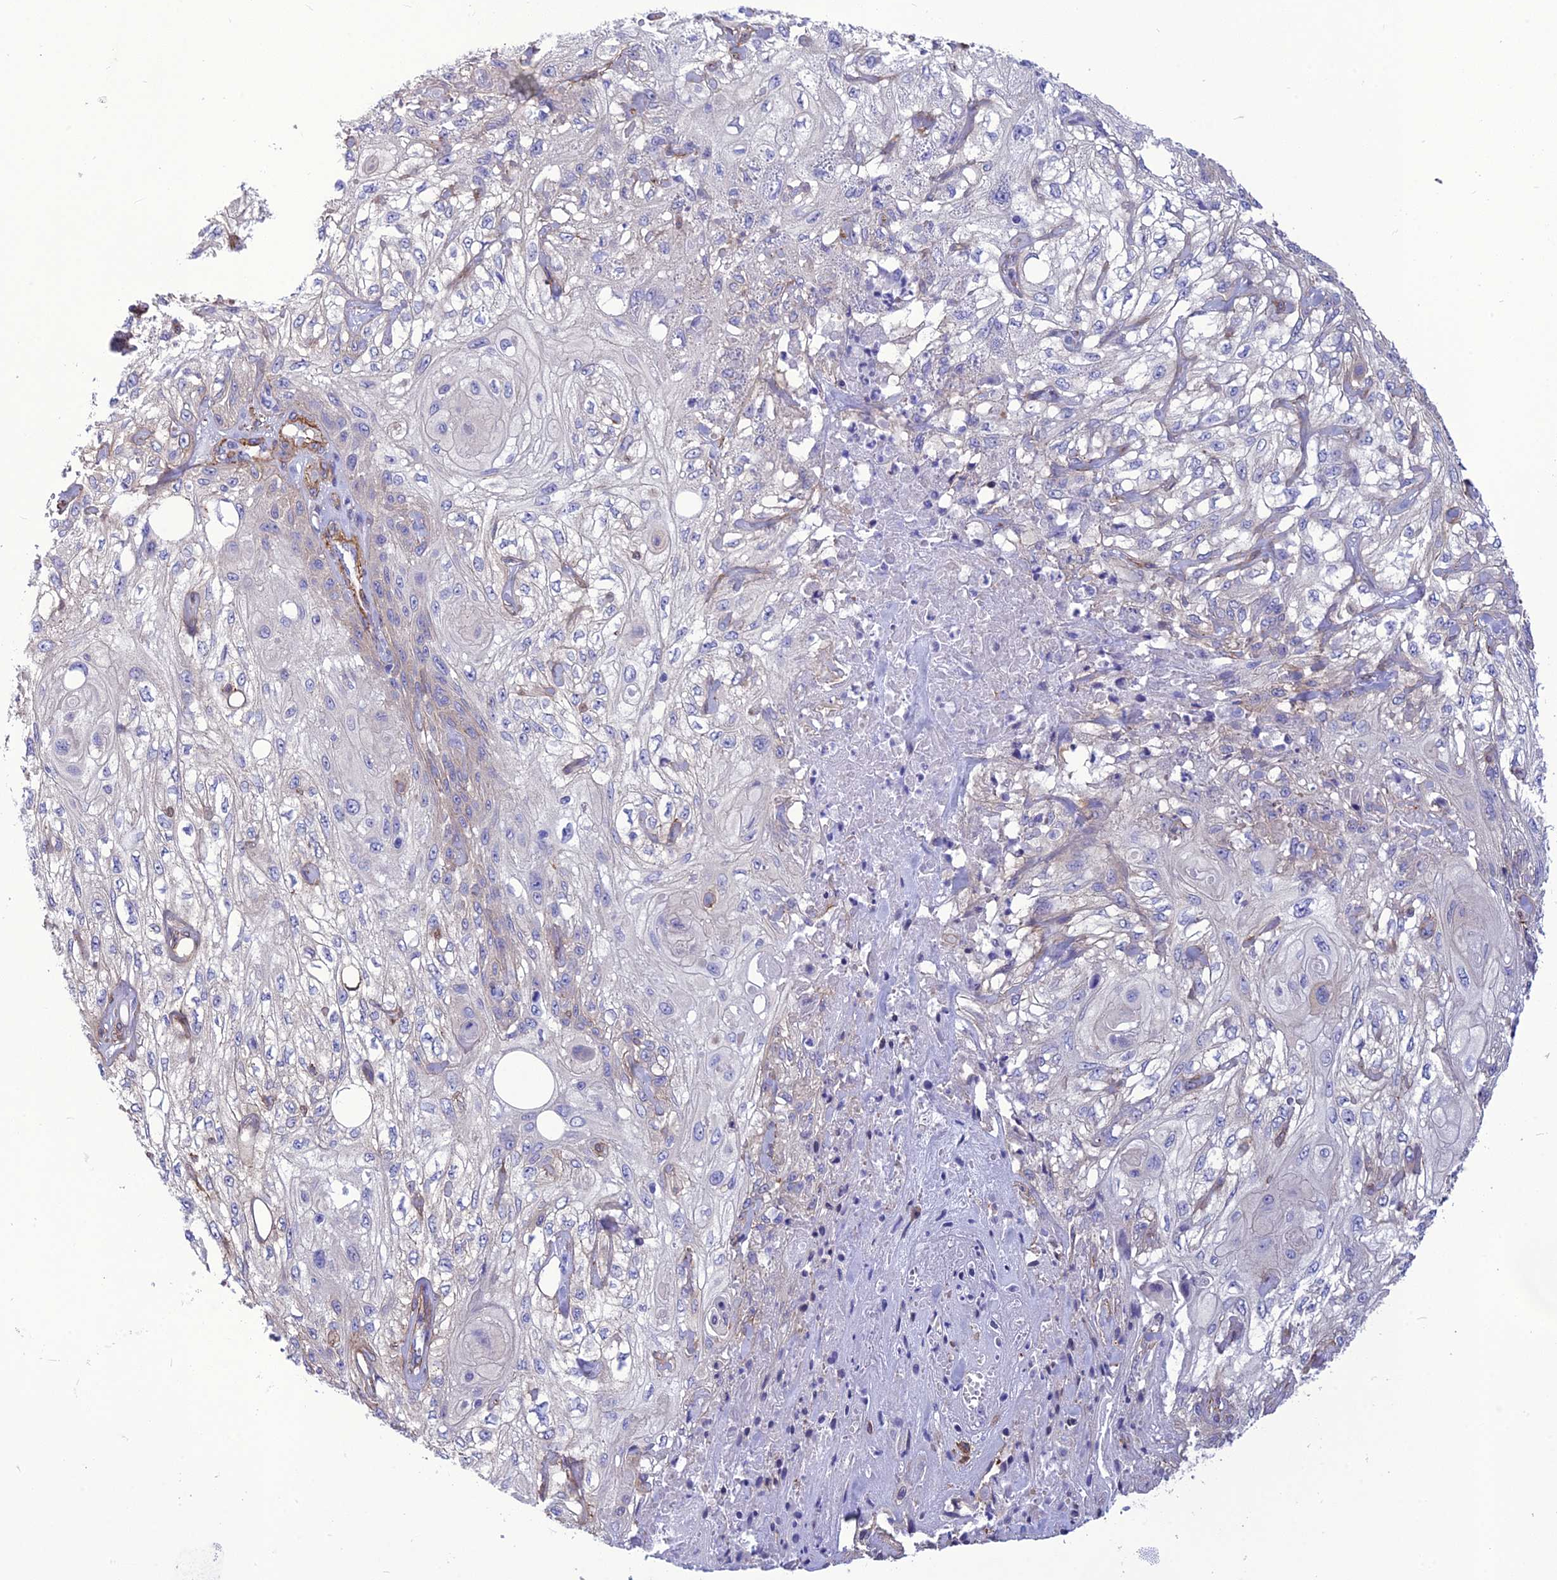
{"staining": {"intensity": "negative", "quantity": "none", "location": "none"}, "tissue": "skin cancer", "cell_type": "Tumor cells", "image_type": "cancer", "snomed": [{"axis": "morphology", "description": "Squamous cell carcinoma, NOS"}, {"axis": "morphology", "description": "Squamous cell carcinoma, metastatic, NOS"}, {"axis": "topography", "description": "Skin"}, {"axis": "topography", "description": "Lymph node"}], "caption": "The micrograph displays no significant expression in tumor cells of skin metastatic squamous cell carcinoma.", "gene": "NKD1", "patient": {"sex": "male", "age": 75}}